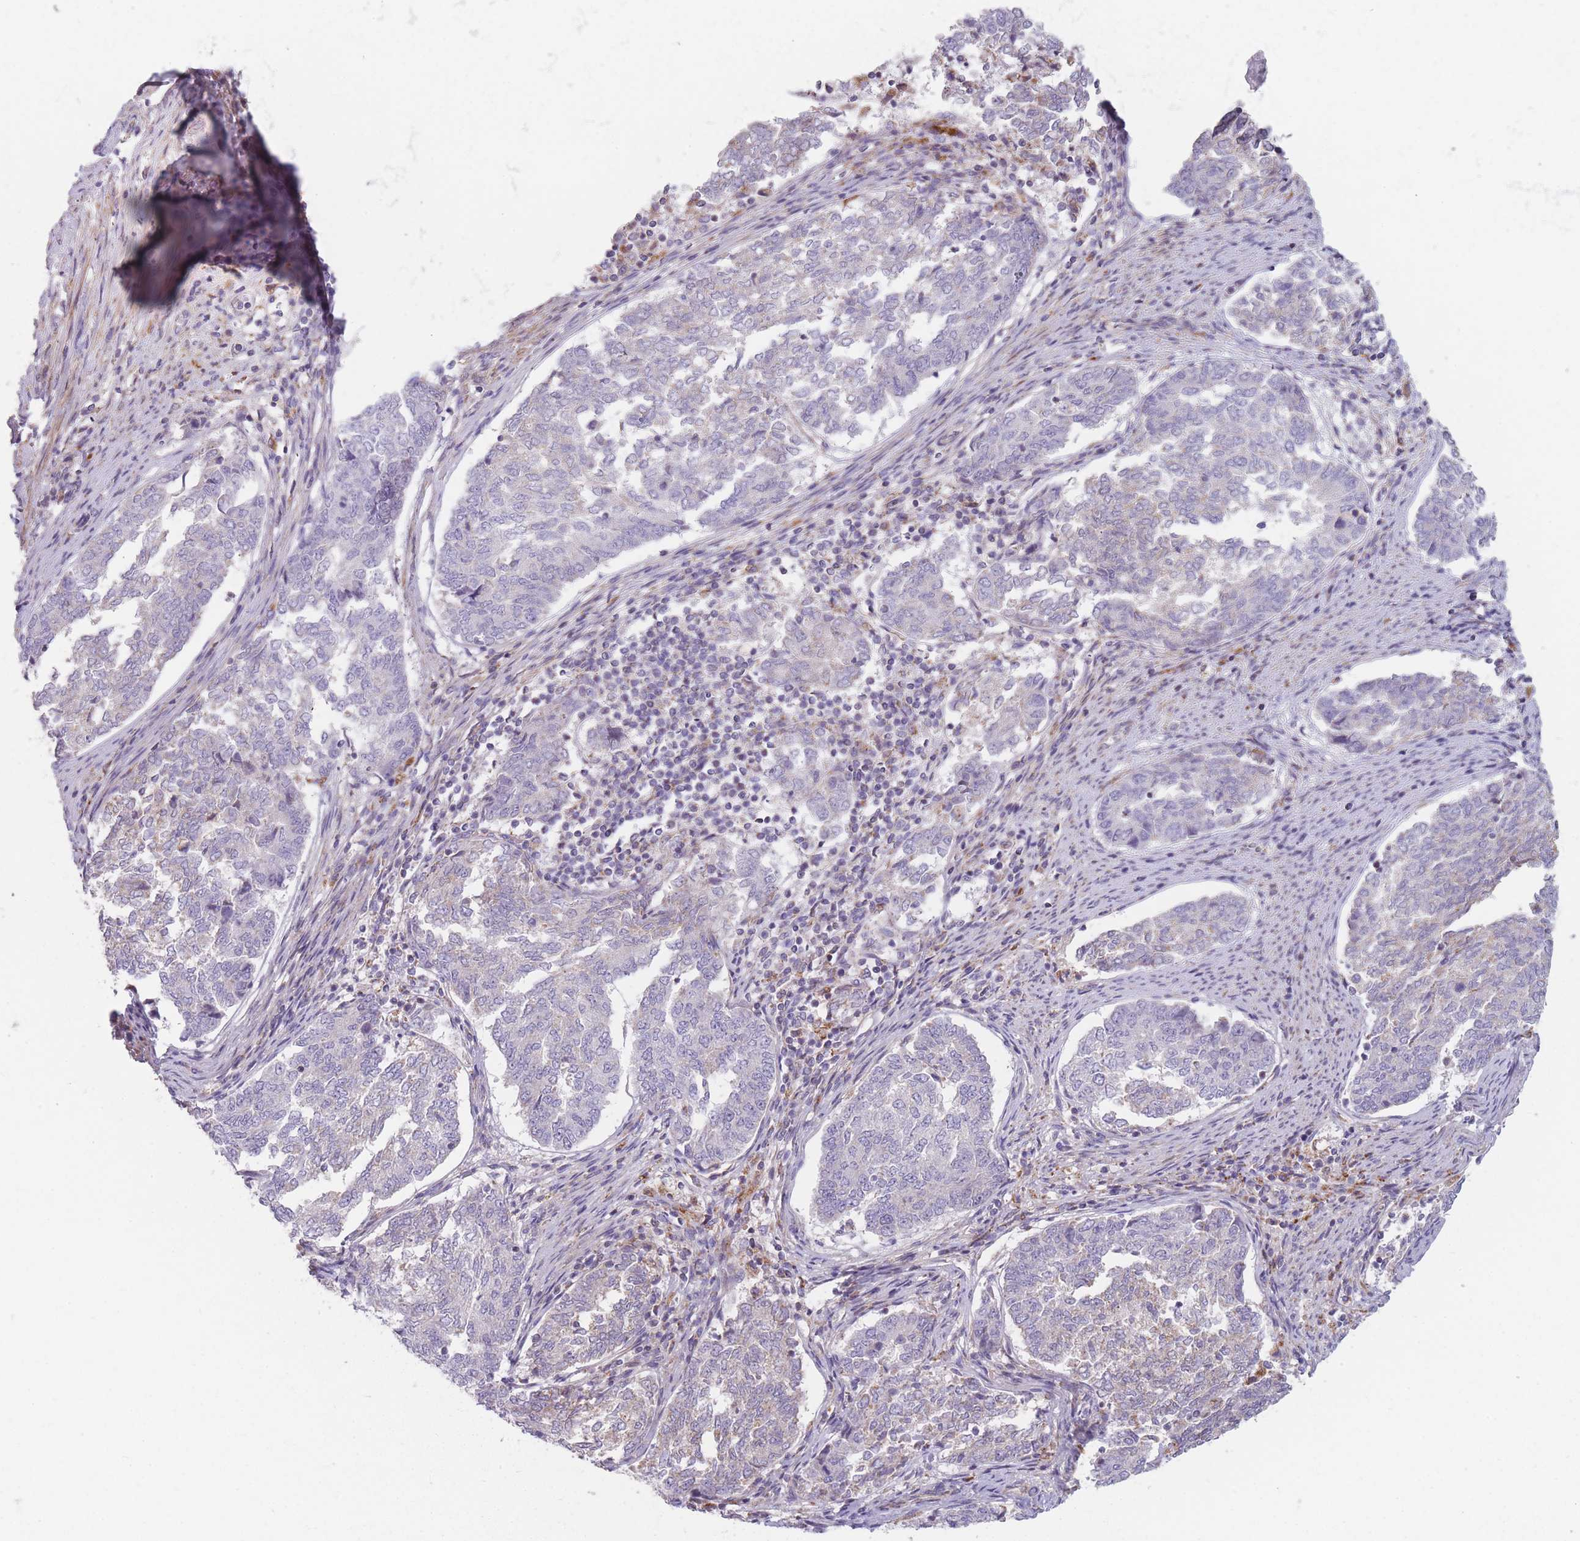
{"staining": {"intensity": "negative", "quantity": "none", "location": "none"}, "tissue": "endometrial cancer", "cell_type": "Tumor cells", "image_type": "cancer", "snomed": [{"axis": "morphology", "description": "Adenocarcinoma, NOS"}, {"axis": "topography", "description": "Endometrium"}], "caption": "Endometrial cancer stained for a protein using IHC shows no expression tumor cells.", "gene": "SMPD4", "patient": {"sex": "female", "age": 80}}